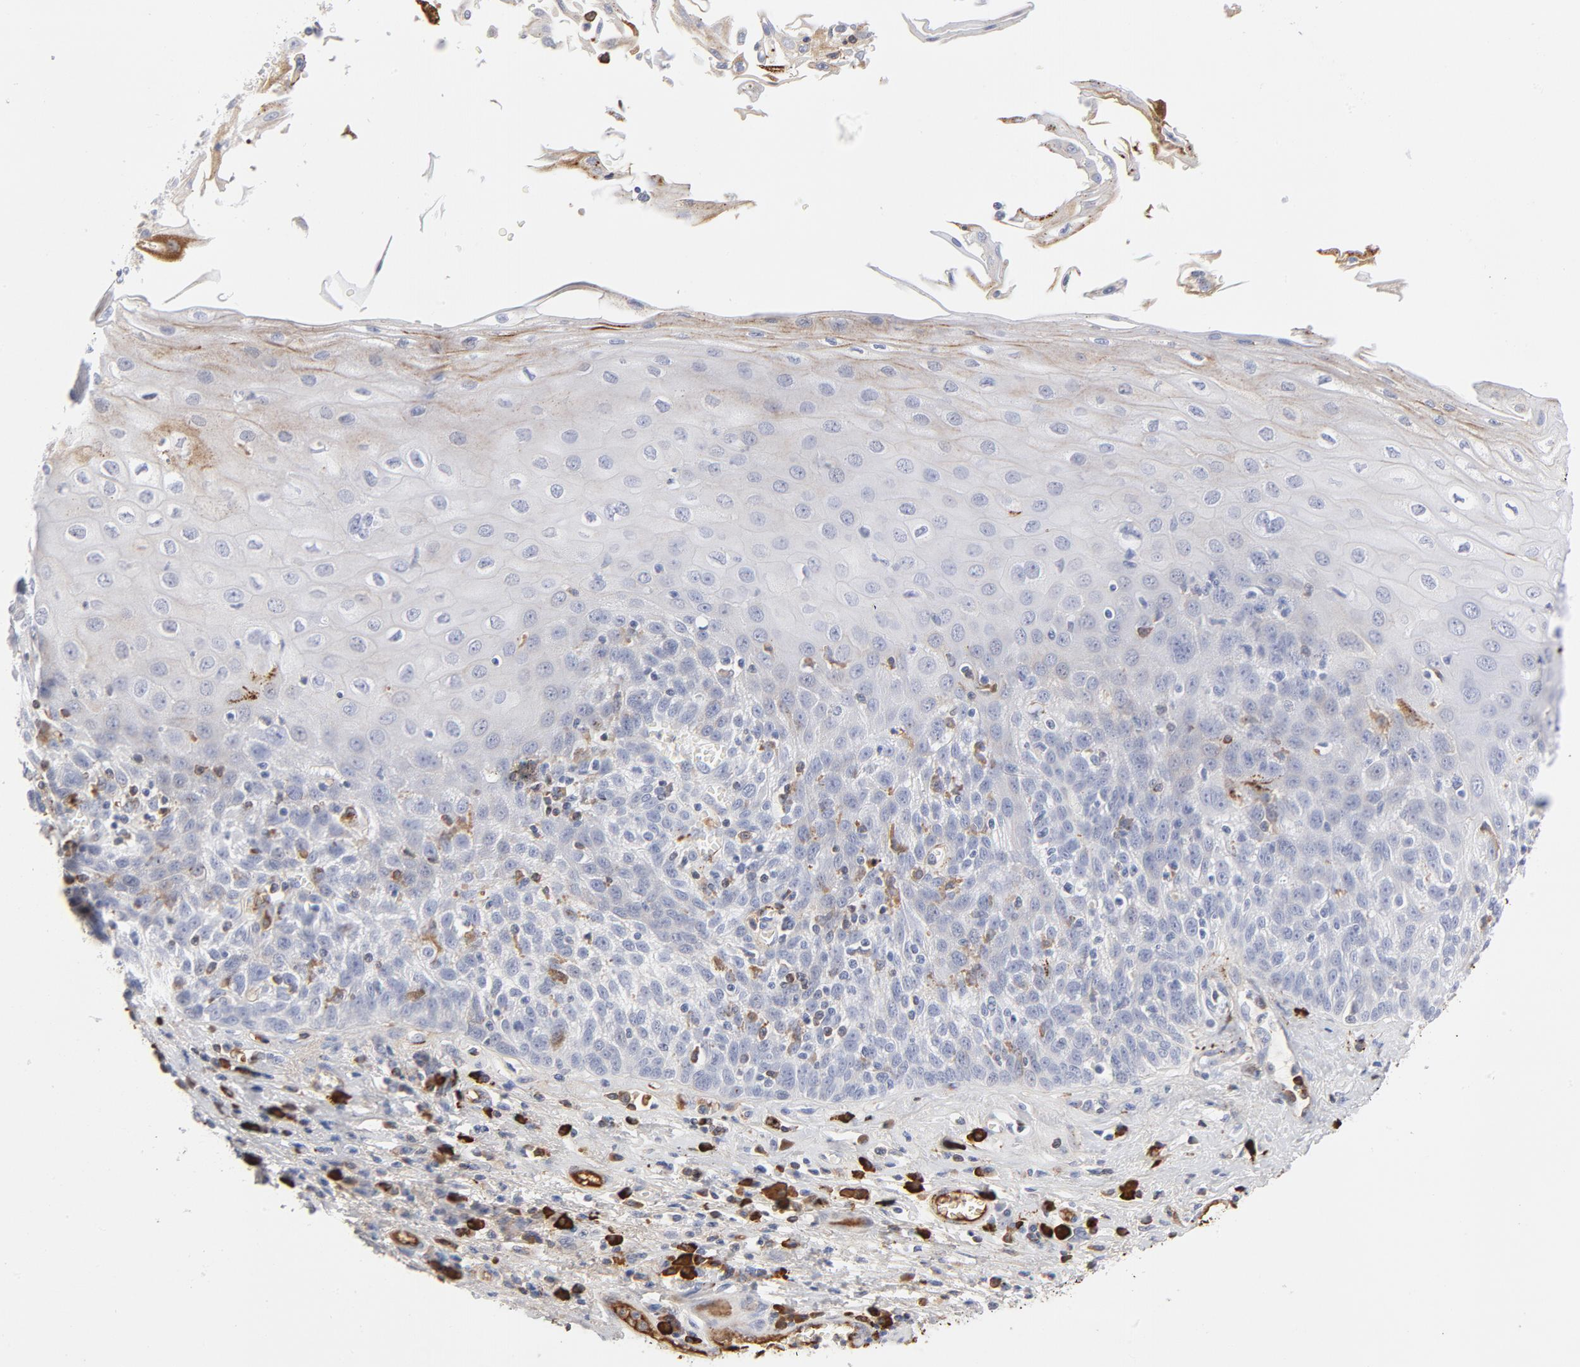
{"staining": {"intensity": "negative", "quantity": "none", "location": "none"}, "tissue": "esophagus", "cell_type": "Squamous epithelial cells", "image_type": "normal", "snomed": [{"axis": "morphology", "description": "Normal tissue, NOS"}, {"axis": "morphology", "description": "Squamous cell carcinoma, NOS"}, {"axis": "topography", "description": "Esophagus"}], "caption": "Immunohistochemistry (IHC) image of unremarkable human esophagus stained for a protein (brown), which exhibits no expression in squamous epithelial cells.", "gene": "PLAT", "patient": {"sex": "male", "age": 65}}